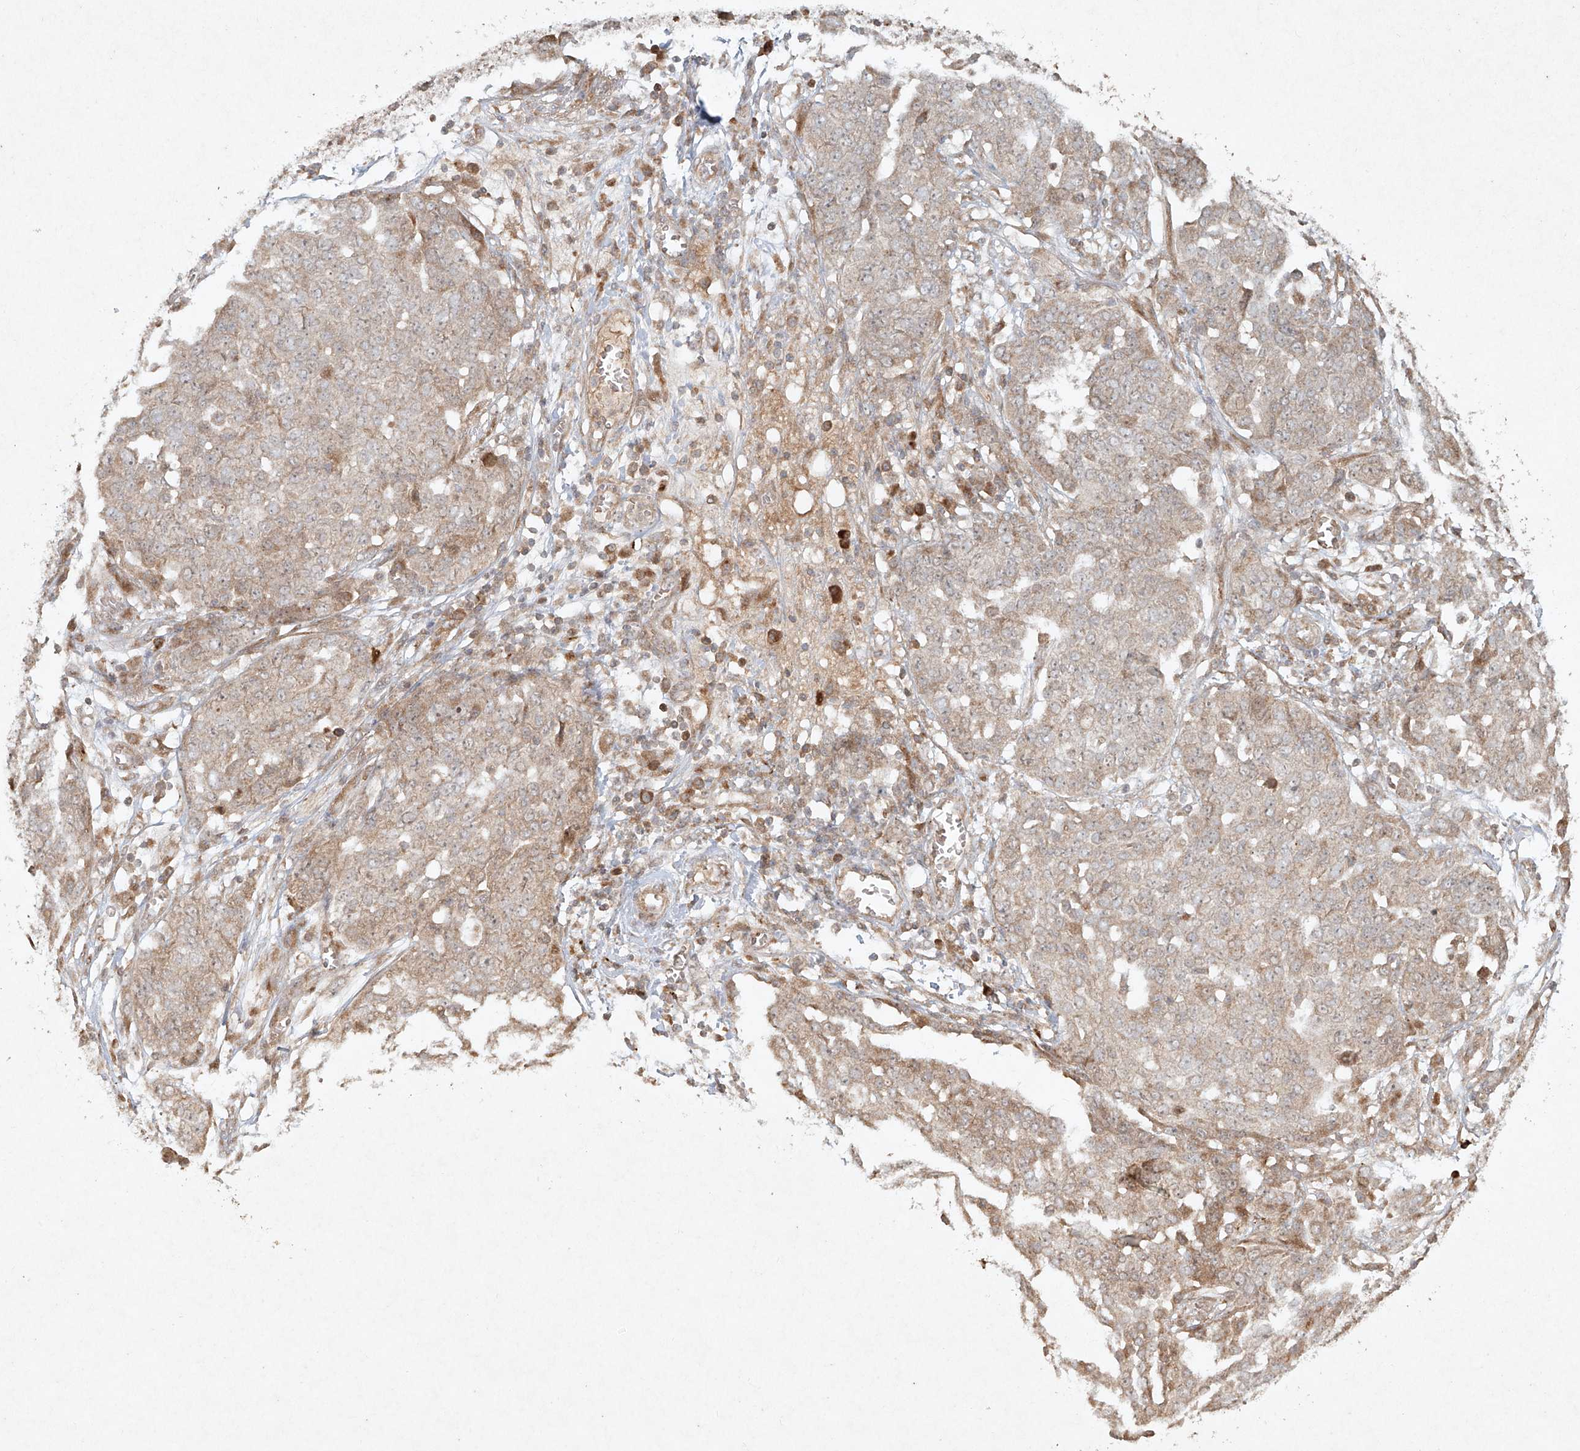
{"staining": {"intensity": "weak", "quantity": "<25%", "location": "cytoplasmic/membranous"}, "tissue": "ovarian cancer", "cell_type": "Tumor cells", "image_type": "cancer", "snomed": [{"axis": "morphology", "description": "Cystadenocarcinoma, serous, NOS"}, {"axis": "topography", "description": "Soft tissue"}, {"axis": "topography", "description": "Ovary"}], "caption": "IHC histopathology image of human ovarian cancer (serous cystadenocarcinoma) stained for a protein (brown), which displays no staining in tumor cells. (Stains: DAB immunohistochemistry with hematoxylin counter stain, Microscopy: brightfield microscopy at high magnification).", "gene": "CYYR1", "patient": {"sex": "female", "age": 57}}